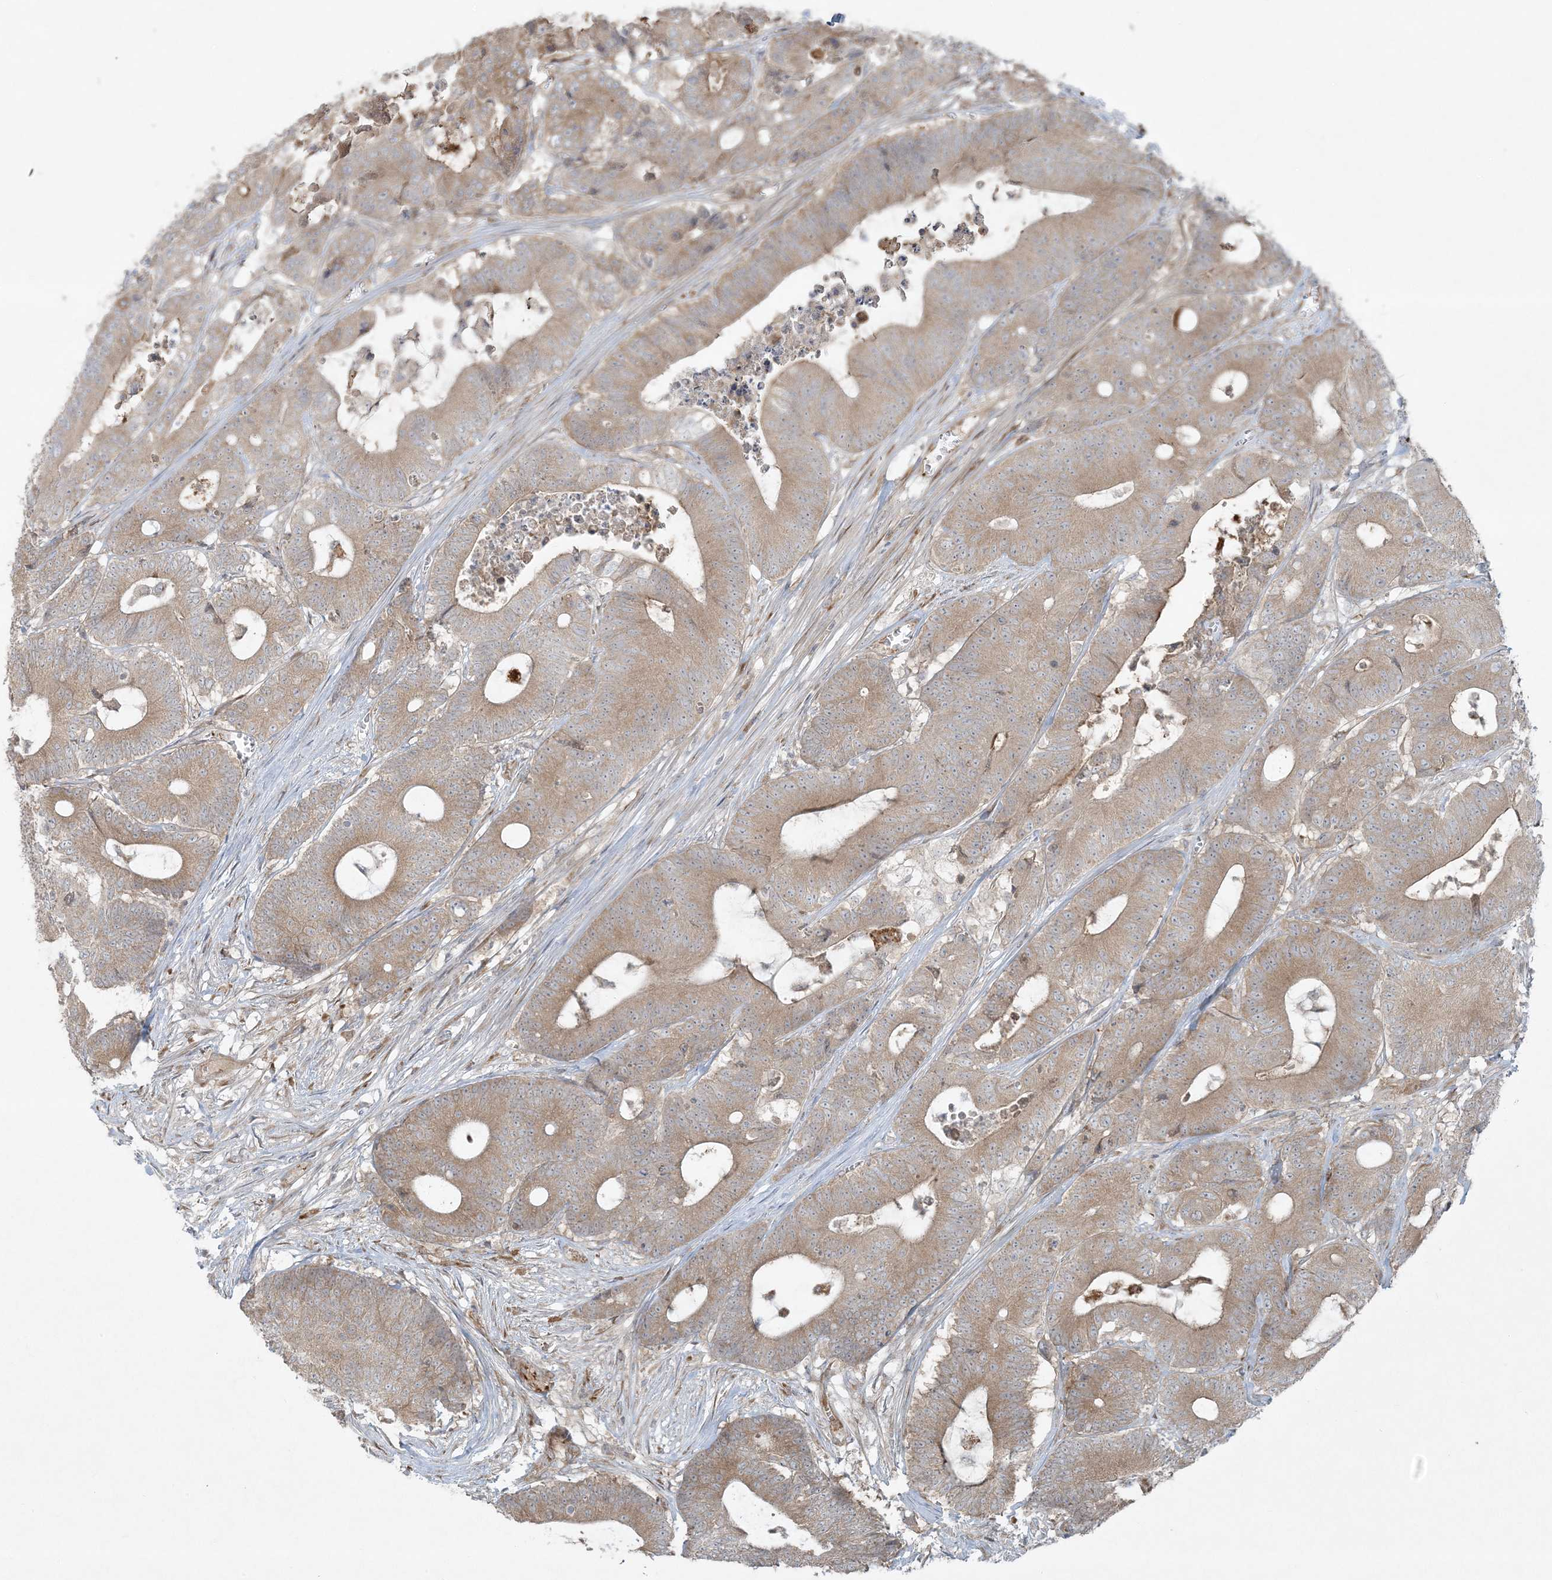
{"staining": {"intensity": "weak", "quantity": ">75%", "location": "cytoplasmic/membranous"}, "tissue": "colorectal cancer", "cell_type": "Tumor cells", "image_type": "cancer", "snomed": [{"axis": "morphology", "description": "Adenocarcinoma, NOS"}, {"axis": "topography", "description": "Colon"}], "caption": "Brown immunohistochemical staining in human adenocarcinoma (colorectal) shows weak cytoplasmic/membranous positivity in about >75% of tumor cells.", "gene": "ZNF263", "patient": {"sex": "female", "age": 84}}